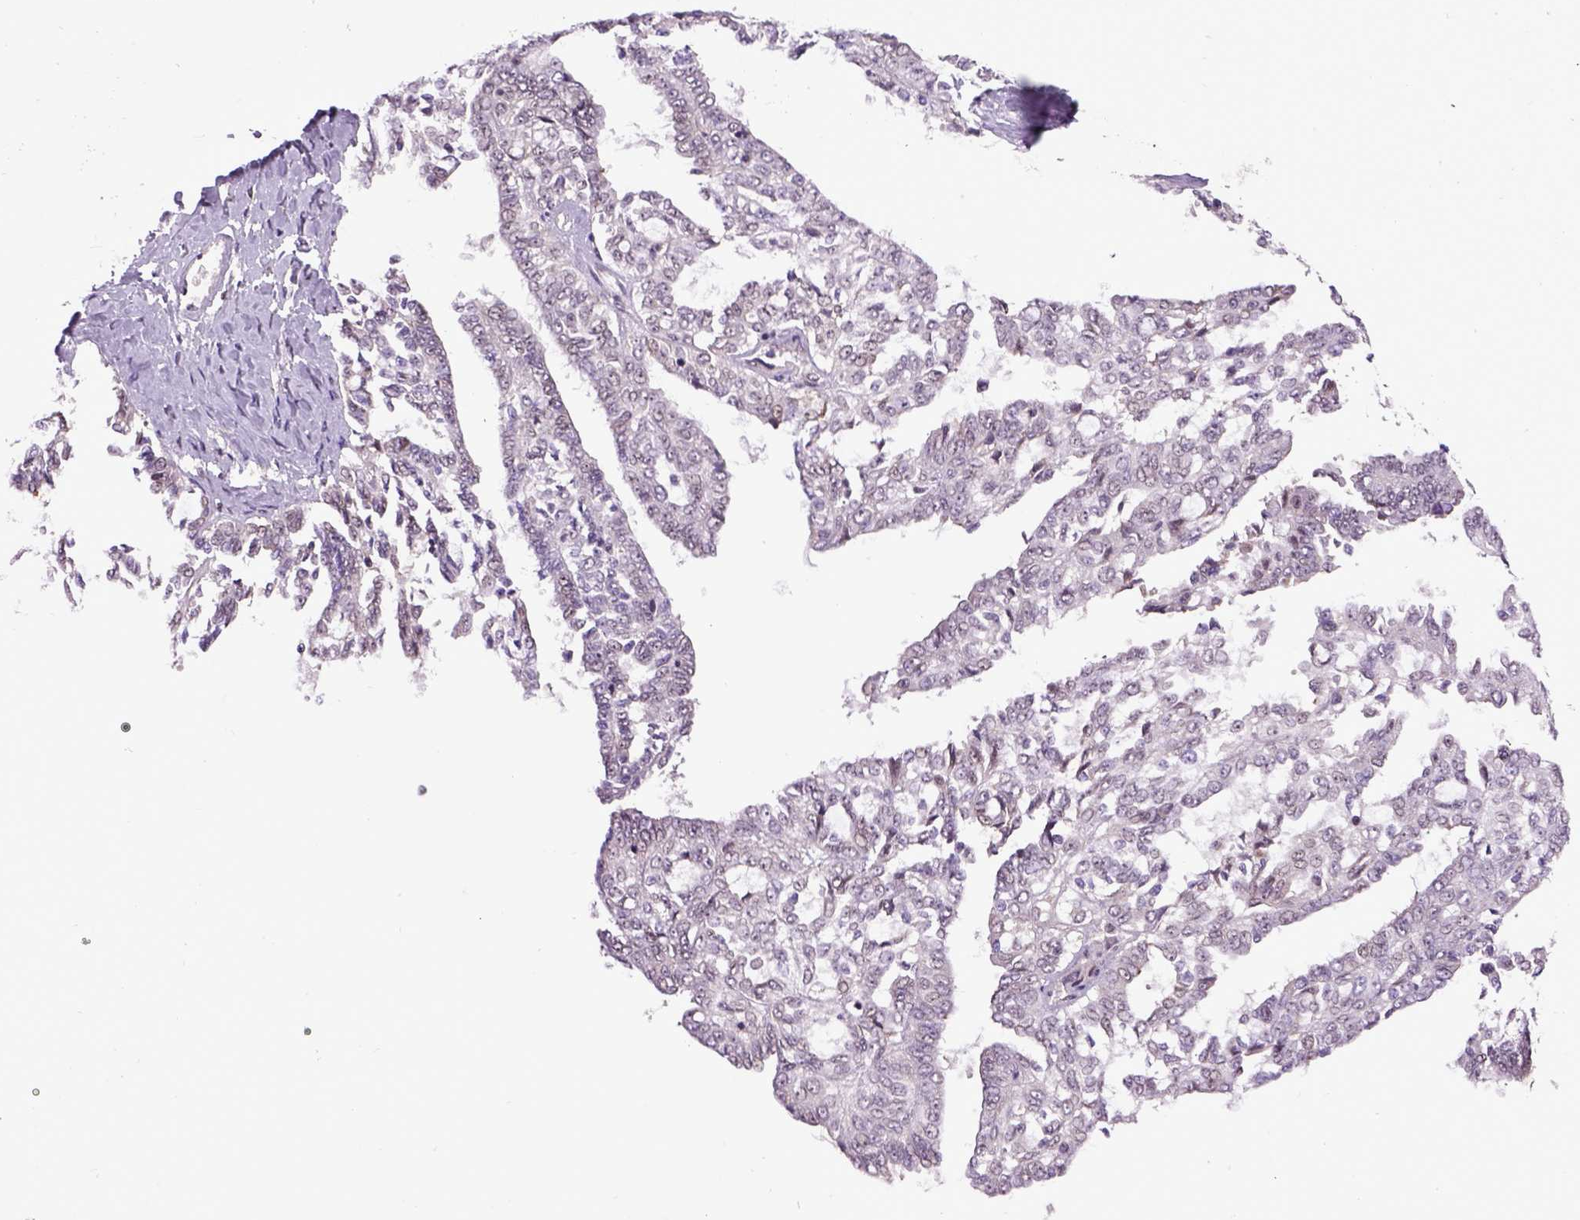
{"staining": {"intensity": "negative", "quantity": "none", "location": "none"}, "tissue": "ovarian cancer", "cell_type": "Tumor cells", "image_type": "cancer", "snomed": [{"axis": "morphology", "description": "Cystadenocarcinoma, serous, NOS"}, {"axis": "topography", "description": "Ovary"}], "caption": "Human ovarian serous cystadenocarcinoma stained for a protein using immunohistochemistry (IHC) displays no staining in tumor cells.", "gene": "RAB43", "patient": {"sex": "female", "age": 71}}